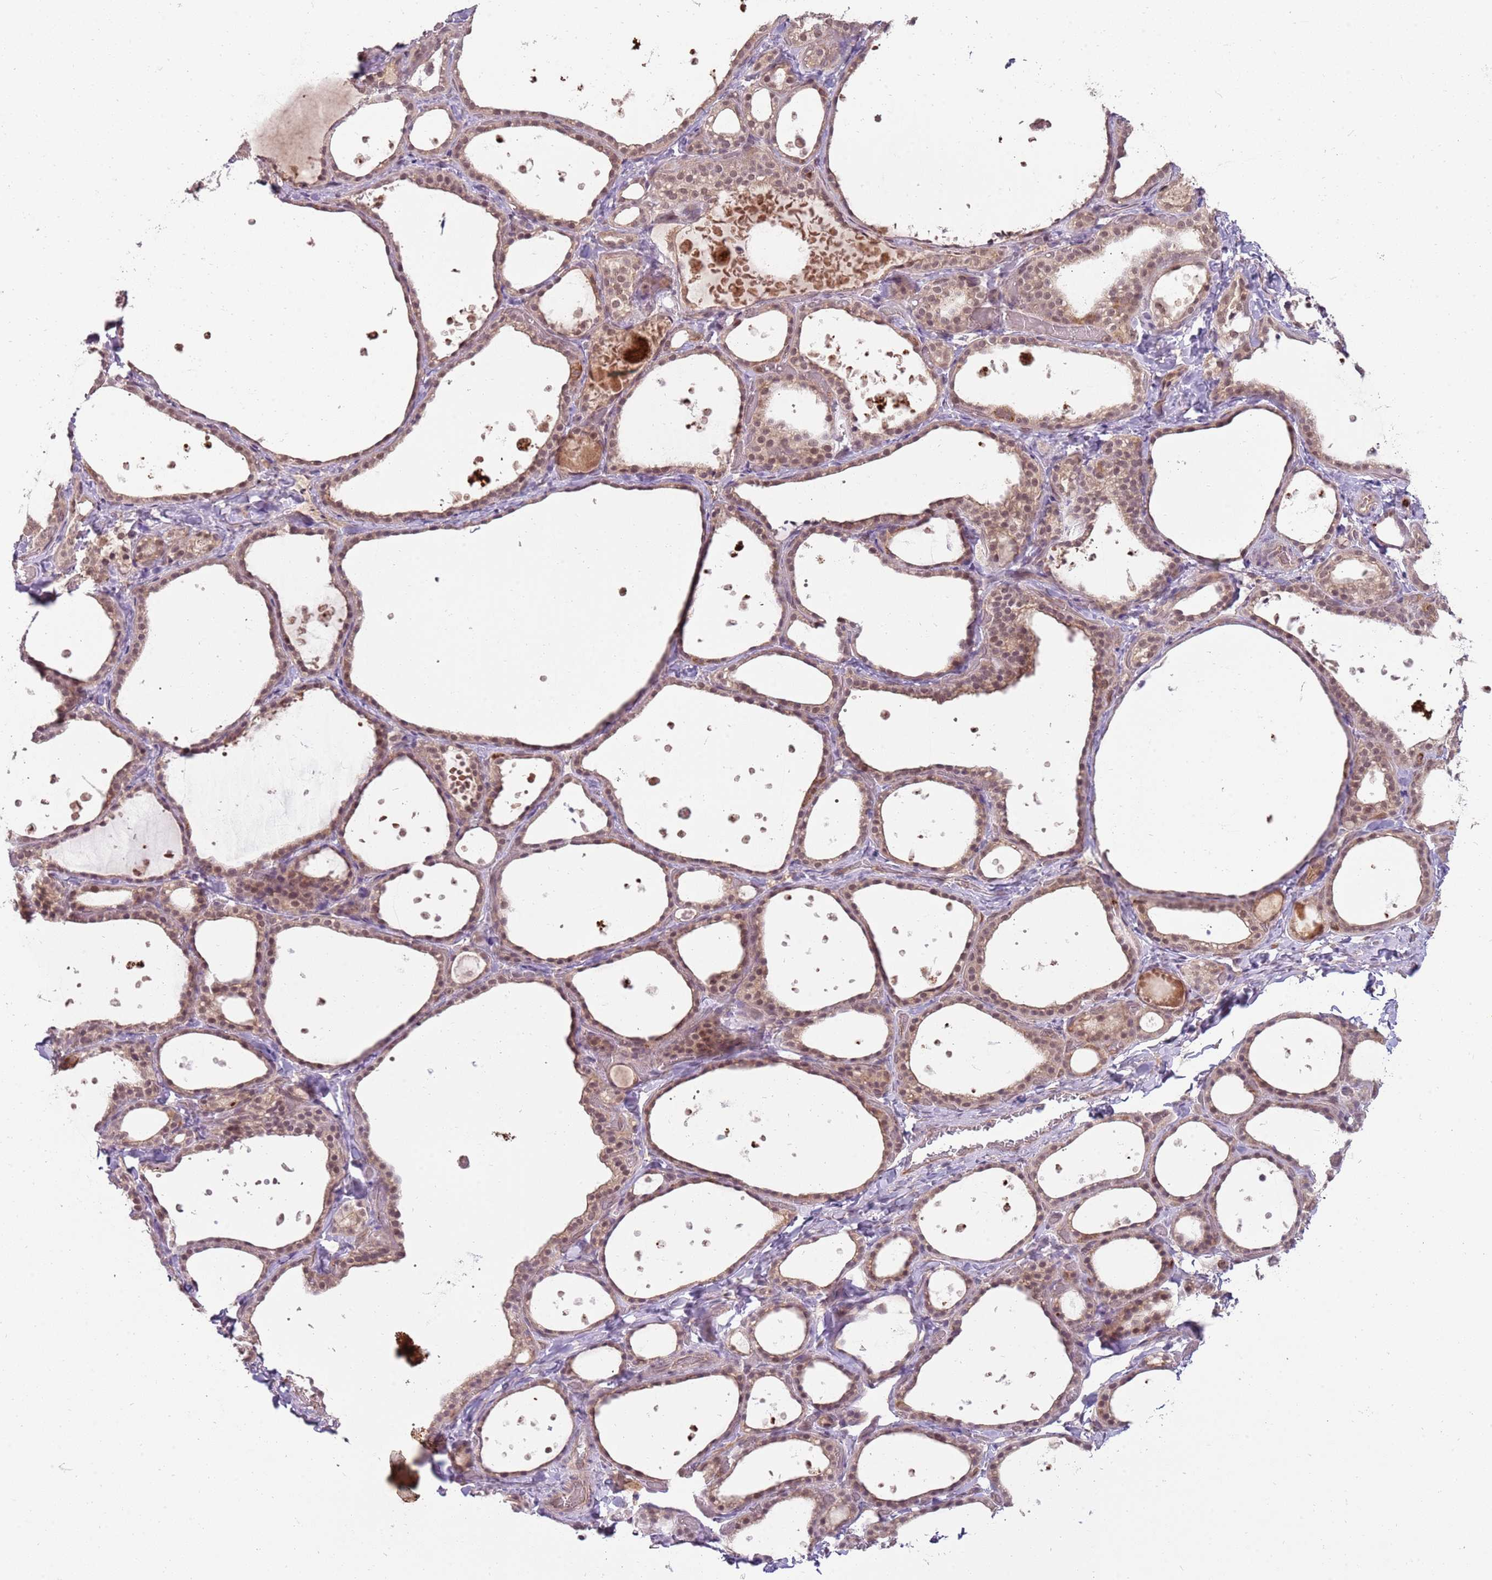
{"staining": {"intensity": "moderate", "quantity": ">75%", "location": "cytoplasmic/membranous,nuclear"}, "tissue": "thyroid gland", "cell_type": "Glandular cells", "image_type": "normal", "snomed": [{"axis": "morphology", "description": "Normal tissue, NOS"}, {"axis": "topography", "description": "Thyroid gland"}], "caption": "Immunohistochemistry (DAB (3,3'-diaminobenzidine)) staining of normal thyroid gland displays moderate cytoplasmic/membranous,nuclear protein expression in approximately >75% of glandular cells.", "gene": "NBPF4", "patient": {"sex": "female", "age": 44}}